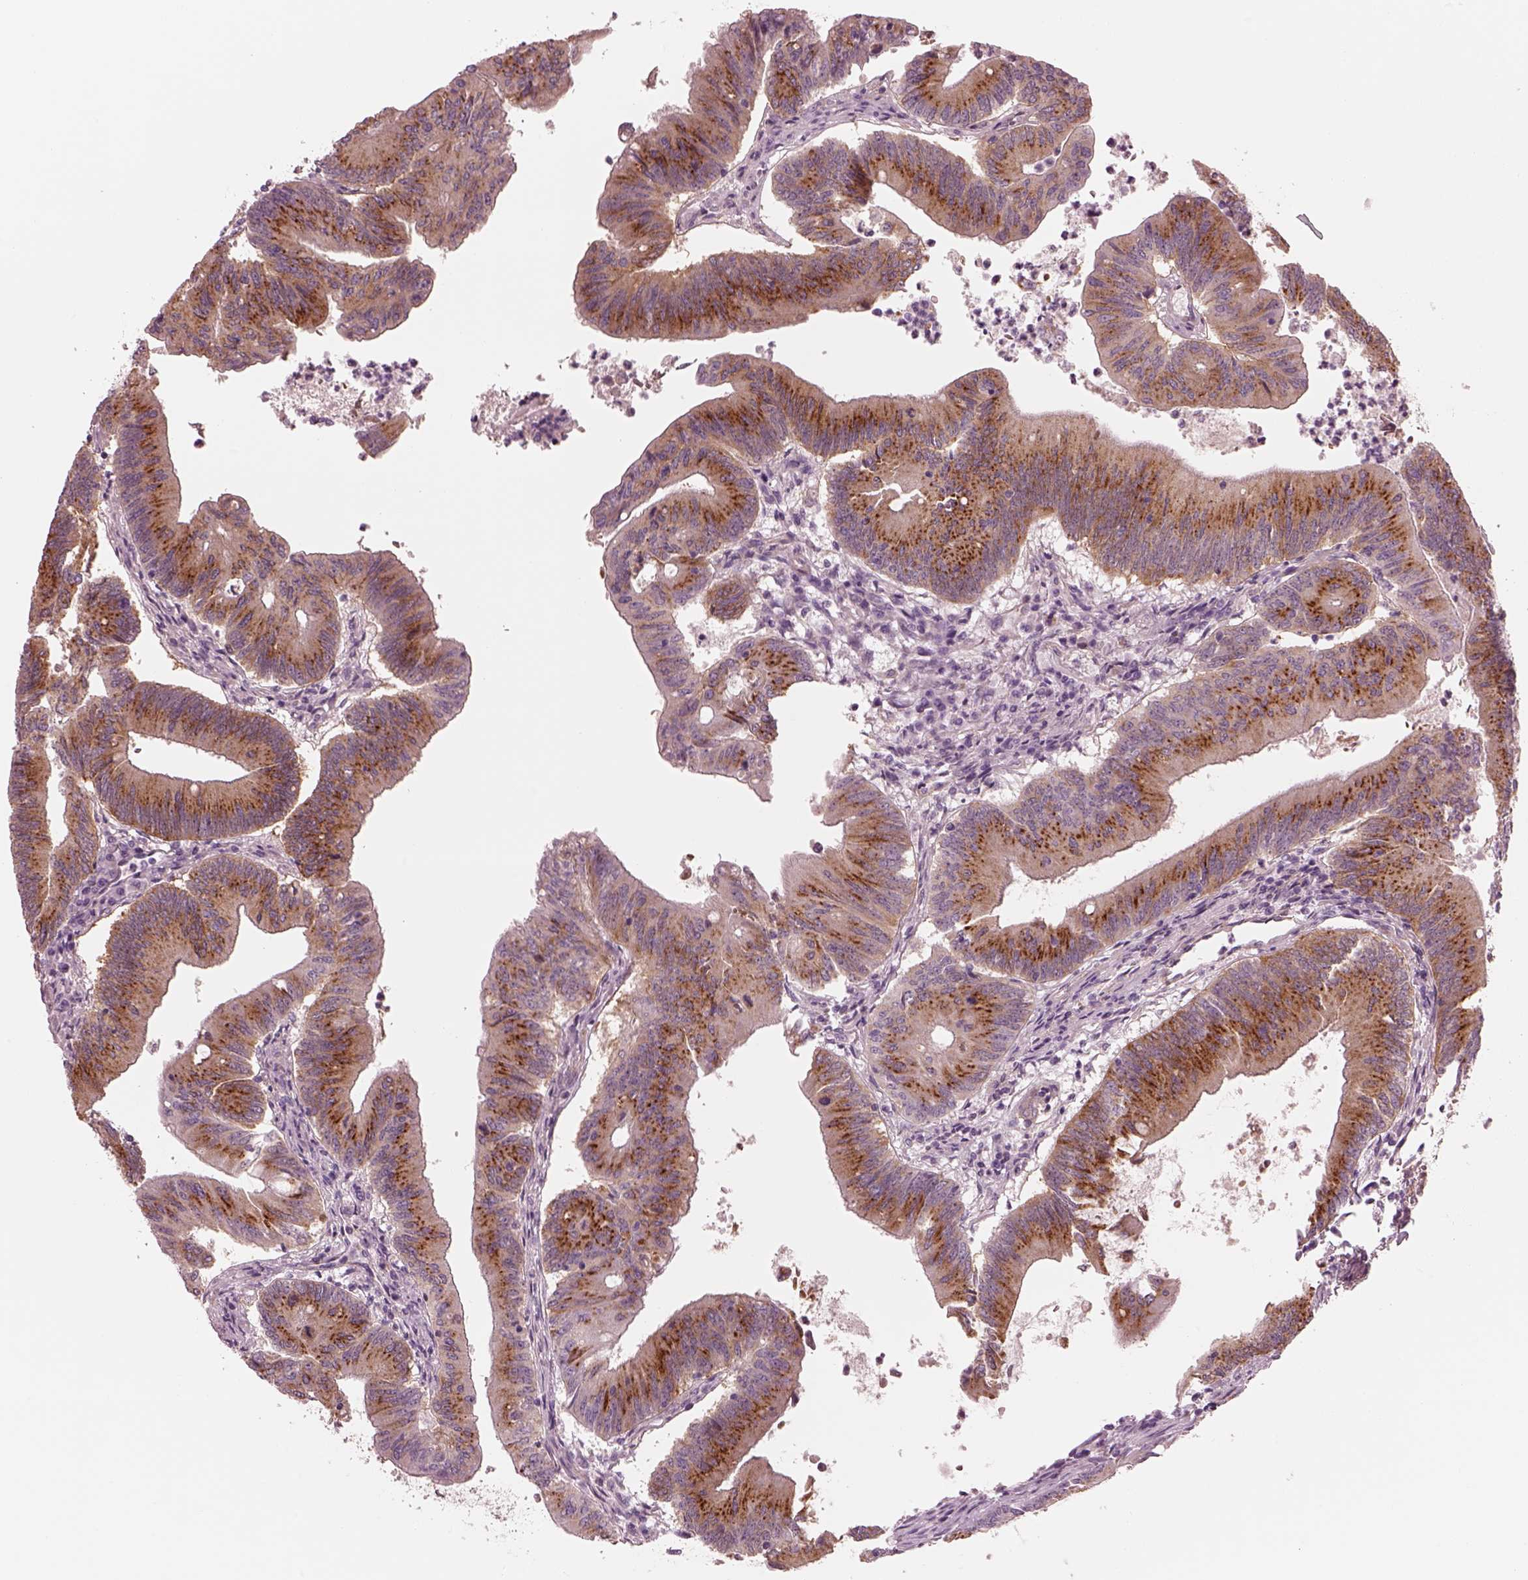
{"staining": {"intensity": "strong", "quantity": "25%-75%", "location": "cytoplasmic/membranous"}, "tissue": "colorectal cancer", "cell_type": "Tumor cells", "image_type": "cancer", "snomed": [{"axis": "morphology", "description": "Adenocarcinoma, NOS"}, {"axis": "topography", "description": "Colon"}], "caption": "DAB immunohistochemical staining of human colorectal cancer (adenocarcinoma) displays strong cytoplasmic/membranous protein expression in approximately 25%-75% of tumor cells.", "gene": "ELAPOR1", "patient": {"sex": "female", "age": 70}}